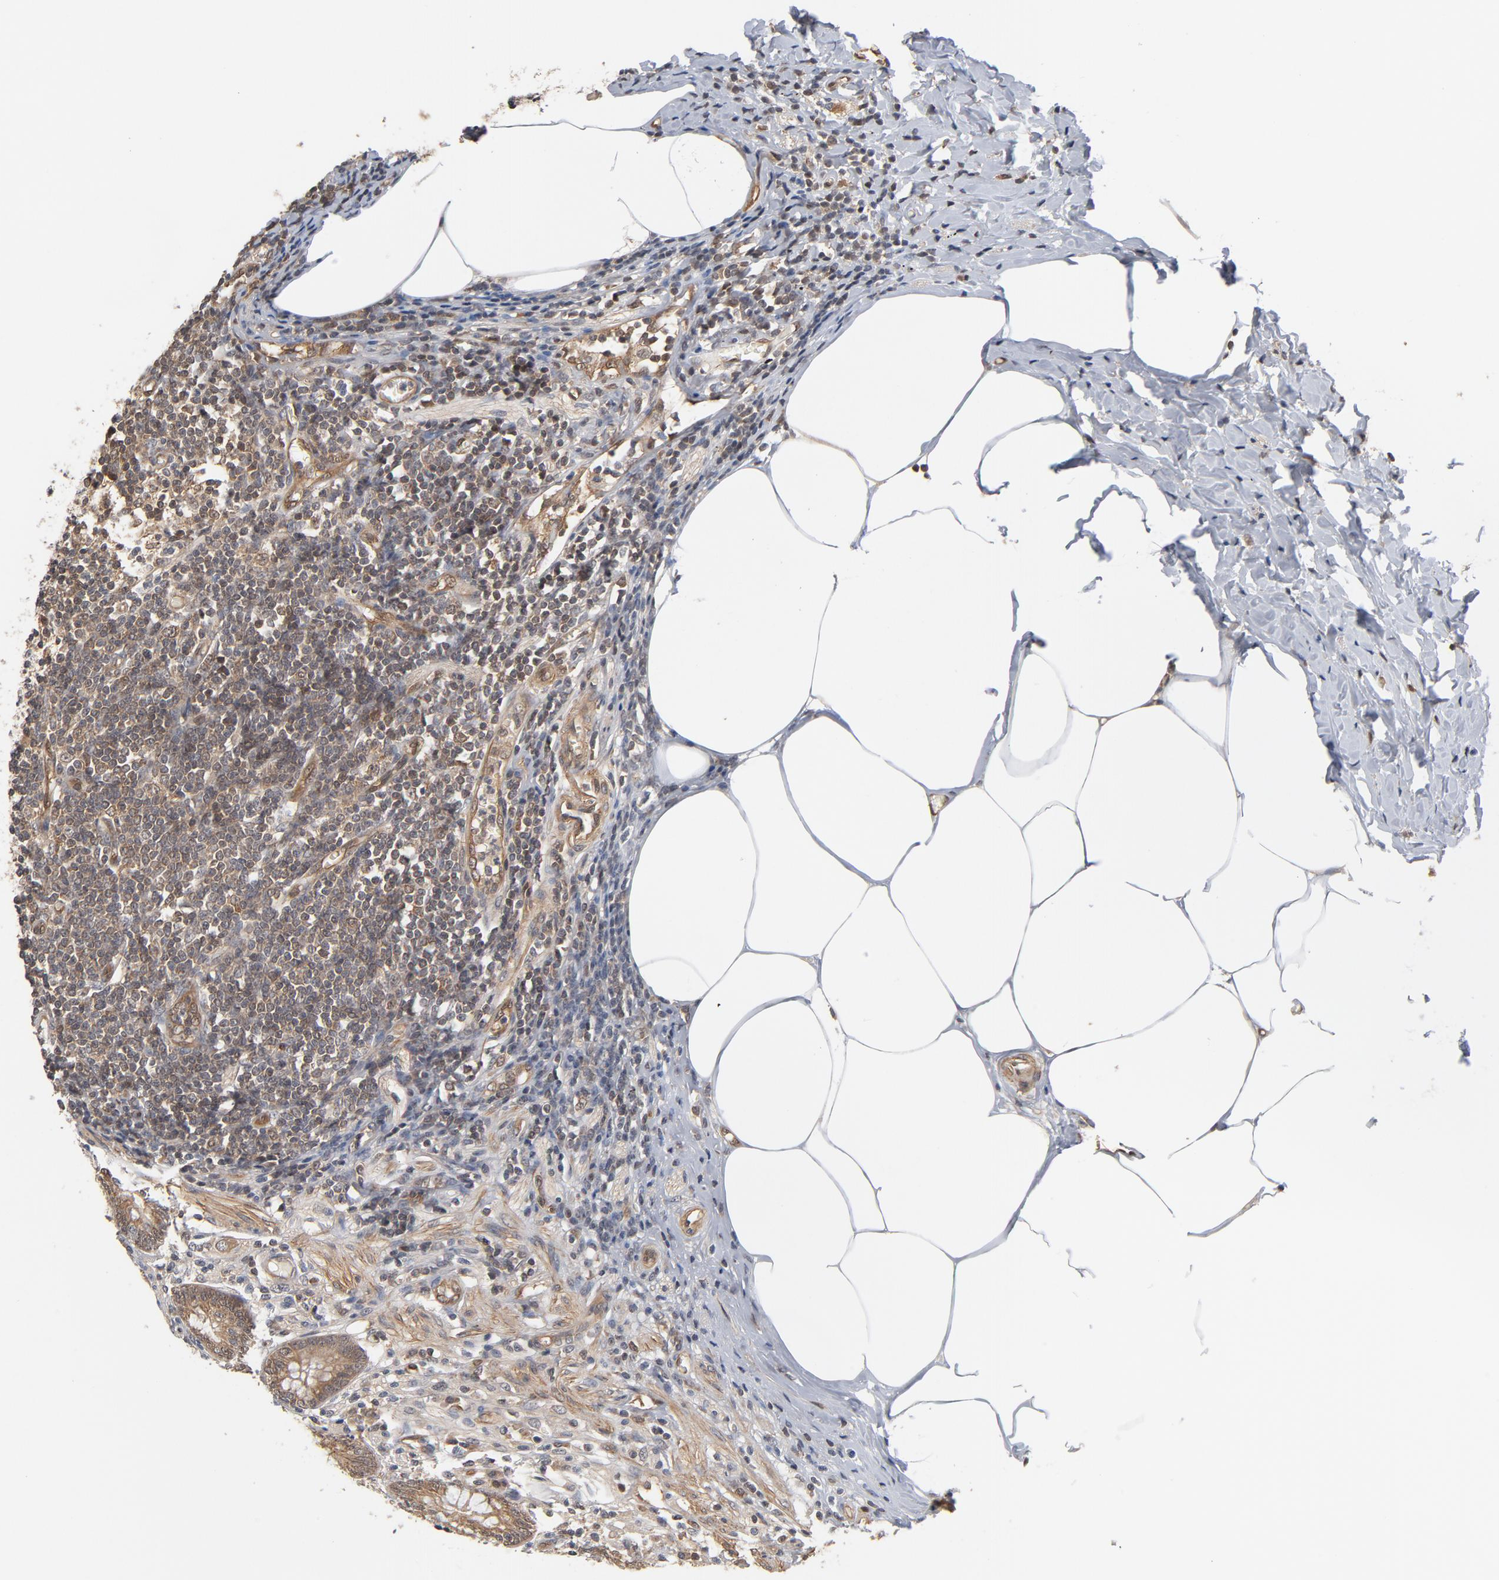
{"staining": {"intensity": "moderate", "quantity": ">75%", "location": "cytoplasmic/membranous"}, "tissue": "appendix", "cell_type": "Glandular cells", "image_type": "normal", "snomed": [{"axis": "morphology", "description": "Normal tissue, NOS"}, {"axis": "morphology", "description": "Inflammation, NOS"}, {"axis": "topography", "description": "Appendix"}], "caption": "A brown stain shows moderate cytoplasmic/membranous expression of a protein in glandular cells of normal human appendix.", "gene": "CDC37", "patient": {"sex": "male", "age": 46}}